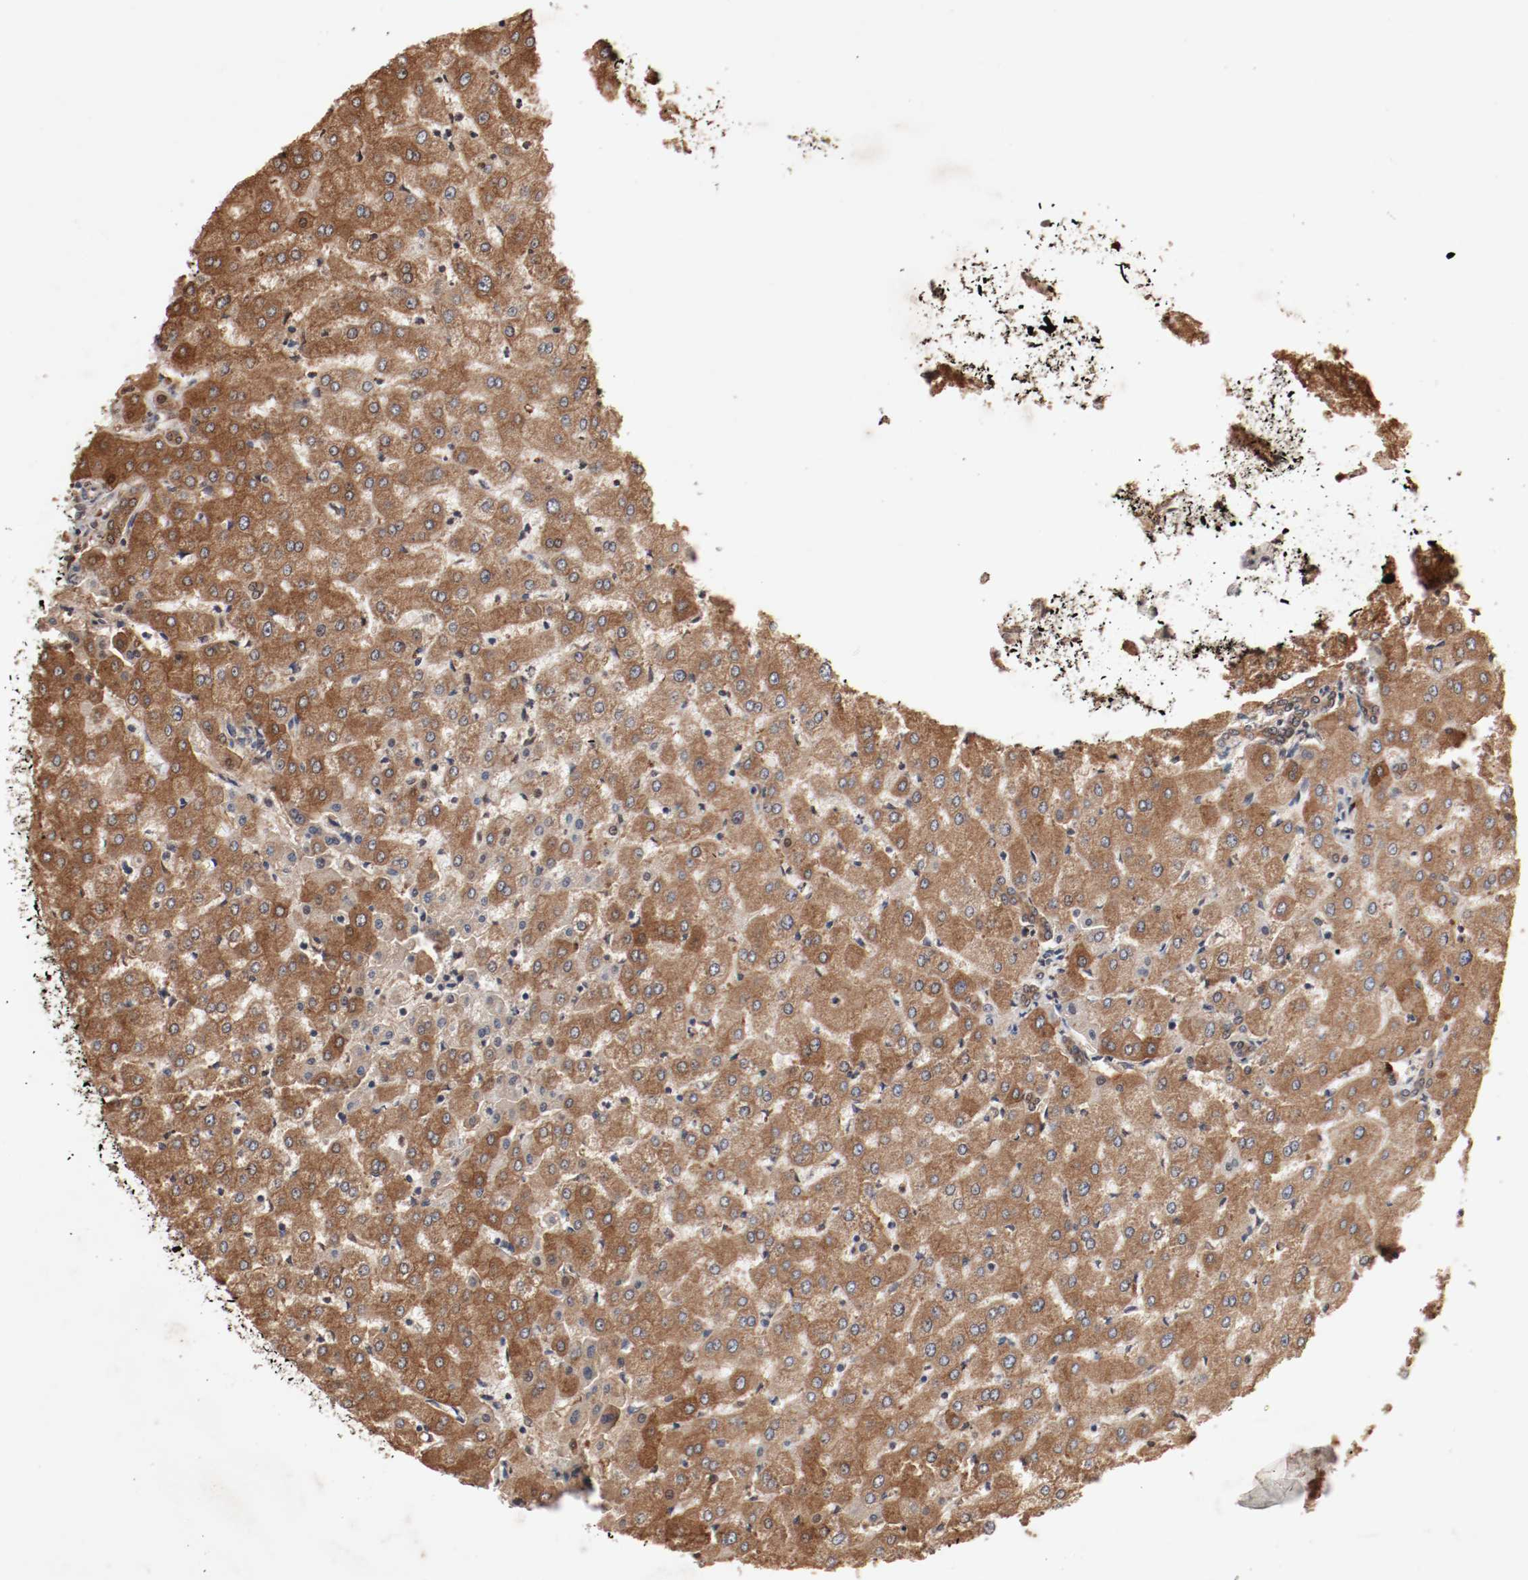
{"staining": {"intensity": "weak", "quantity": ">75%", "location": "cytoplasmic/membranous"}, "tissue": "liver", "cell_type": "Cholangiocytes", "image_type": "normal", "snomed": [{"axis": "morphology", "description": "Normal tissue, NOS"}, {"axis": "morphology", "description": "Fibrosis, NOS"}, {"axis": "topography", "description": "Liver"}], "caption": "Normal liver demonstrates weak cytoplasmic/membranous positivity in about >75% of cholangiocytes, visualized by immunohistochemistry.", "gene": "WASL", "patient": {"sex": "female", "age": 29}}